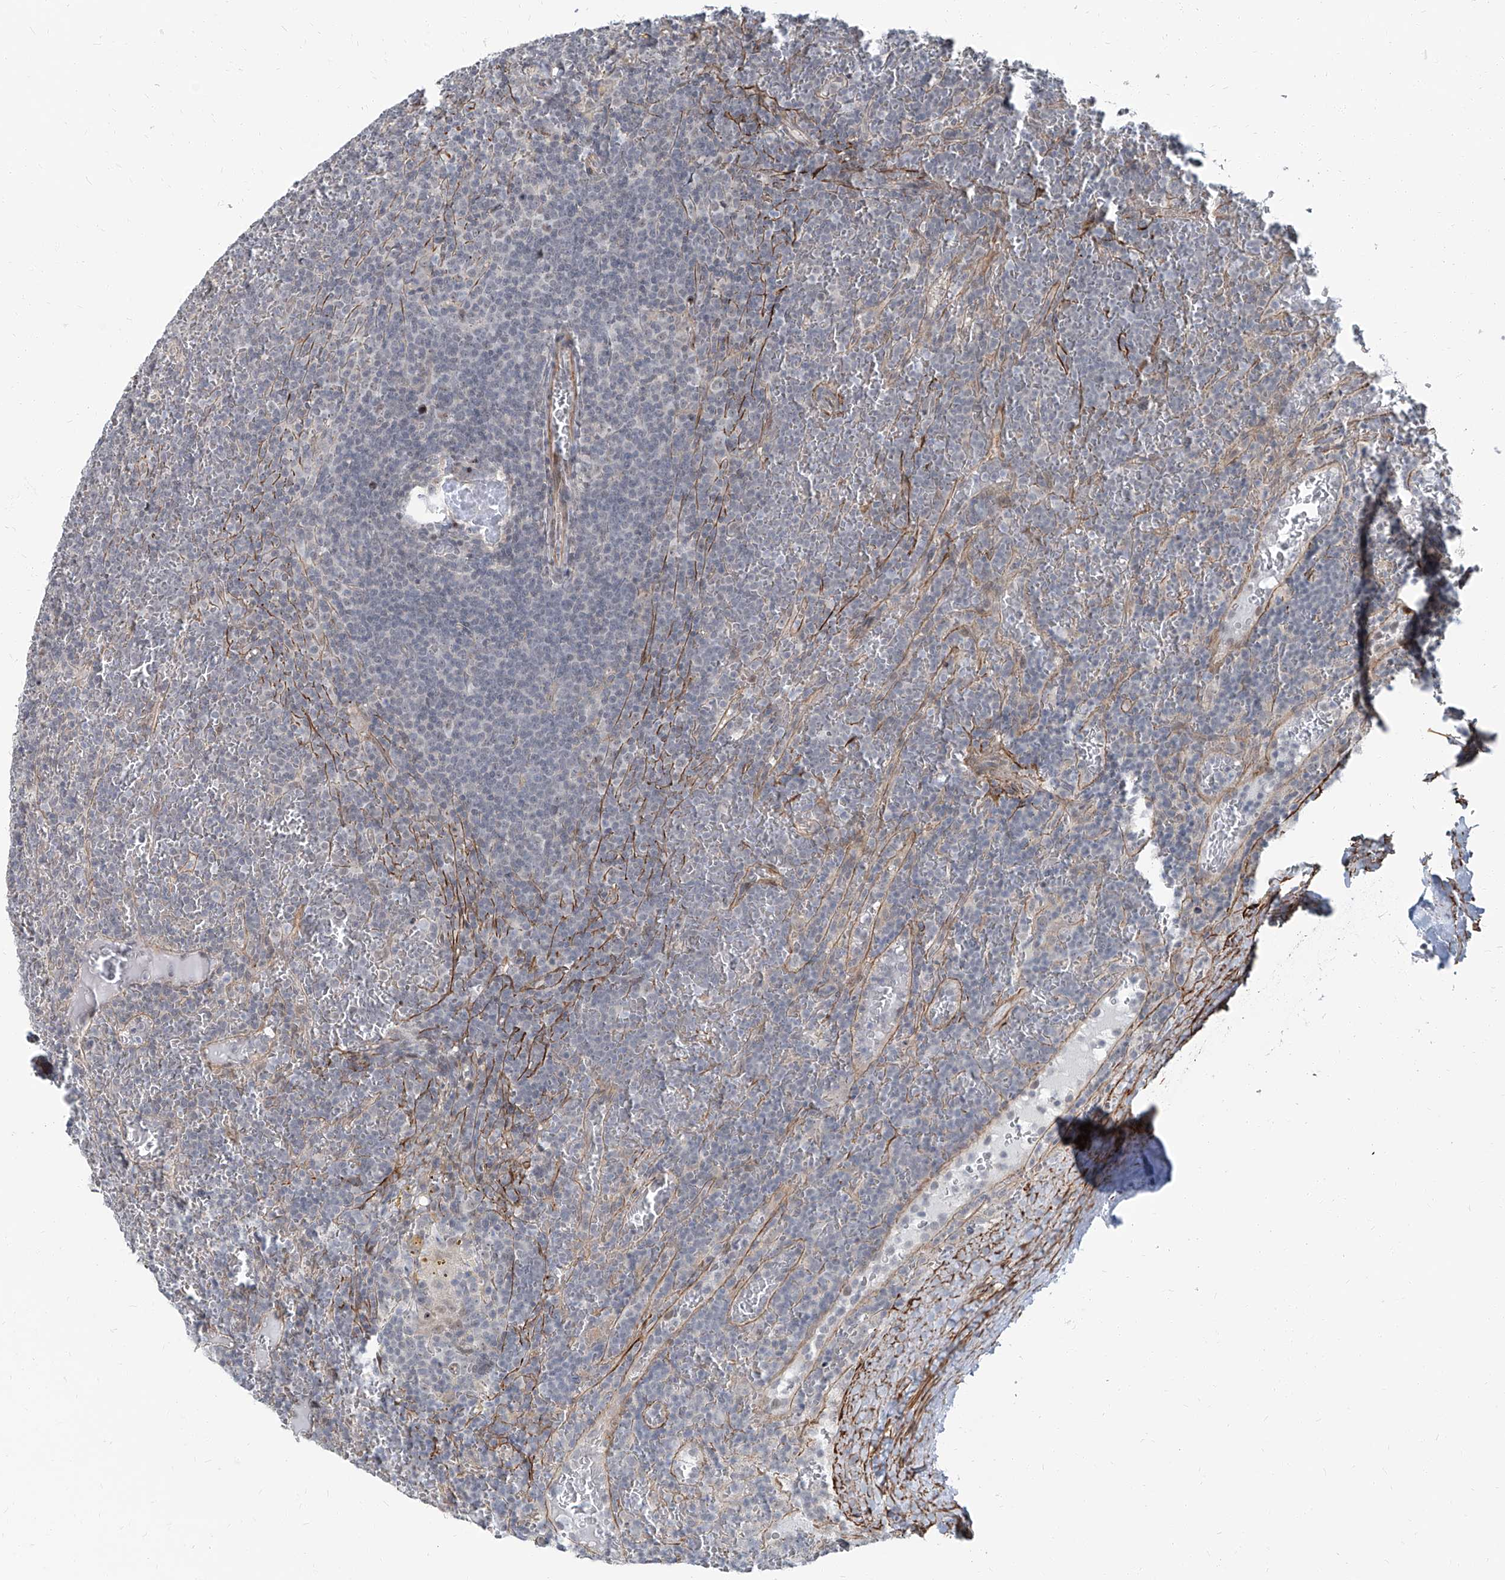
{"staining": {"intensity": "negative", "quantity": "none", "location": "none"}, "tissue": "lymphoma", "cell_type": "Tumor cells", "image_type": "cancer", "snomed": [{"axis": "morphology", "description": "Malignant lymphoma, non-Hodgkin's type, Low grade"}, {"axis": "topography", "description": "Spleen"}], "caption": "Tumor cells show no significant expression in lymphoma.", "gene": "TXLNB", "patient": {"sex": "female", "age": 19}}